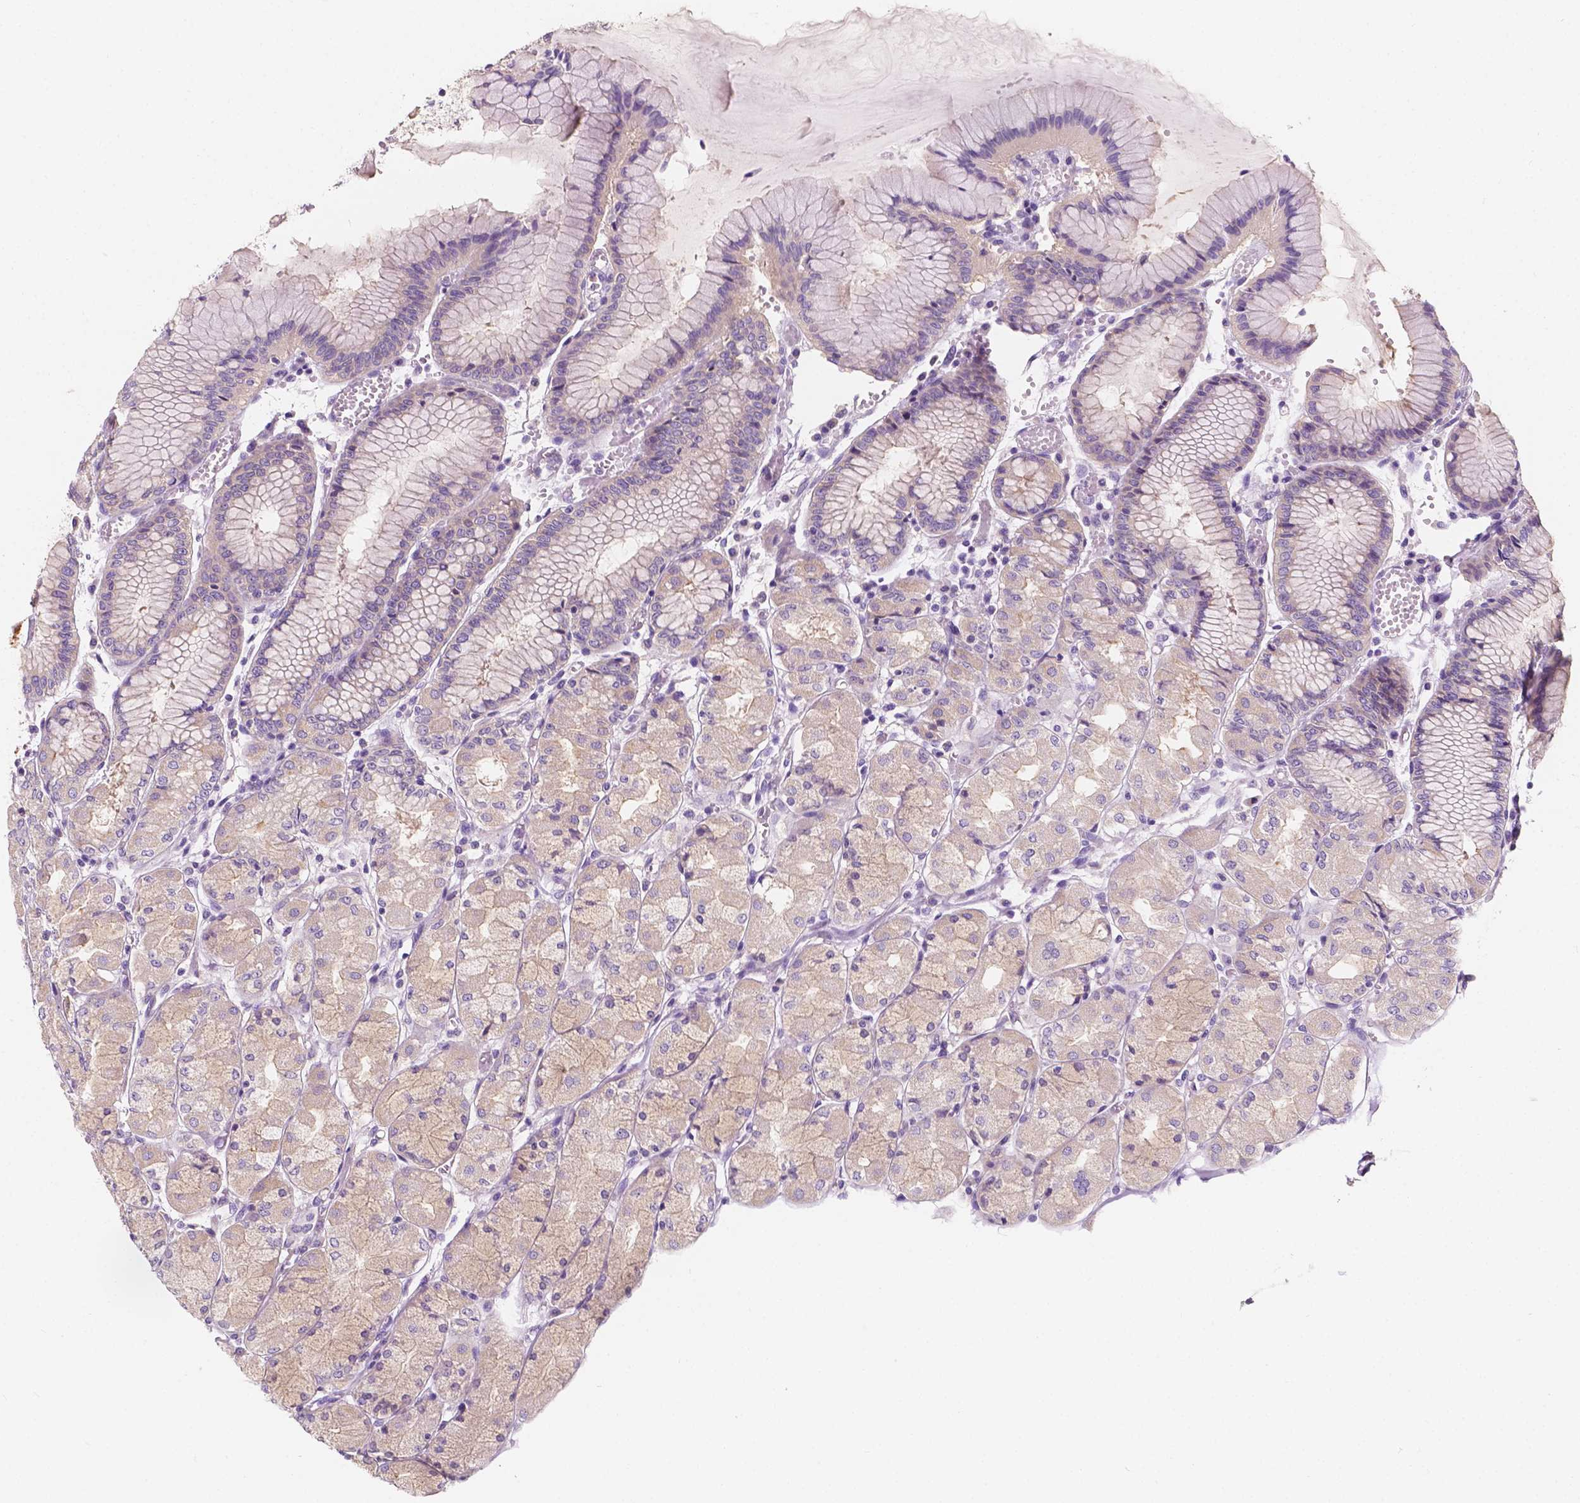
{"staining": {"intensity": "weak", "quantity": ">75%", "location": "cytoplasmic/membranous"}, "tissue": "stomach", "cell_type": "Glandular cells", "image_type": "normal", "snomed": [{"axis": "morphology", "description": "Normal tissue, NOS"}, {"axis": "topography", "description": "Stomach, upper"}], "caption": "Immunohistochemistry (IHC) (DAB) staining of normal stomach demonstrates weak cytoplasmic/membranous protein positivity in approximately >75% of glandular cells. (IHC, brightfield microscopy, high magnification).", "gene": "SIRT2", "patient": {"sex": "male", "age": 69}}